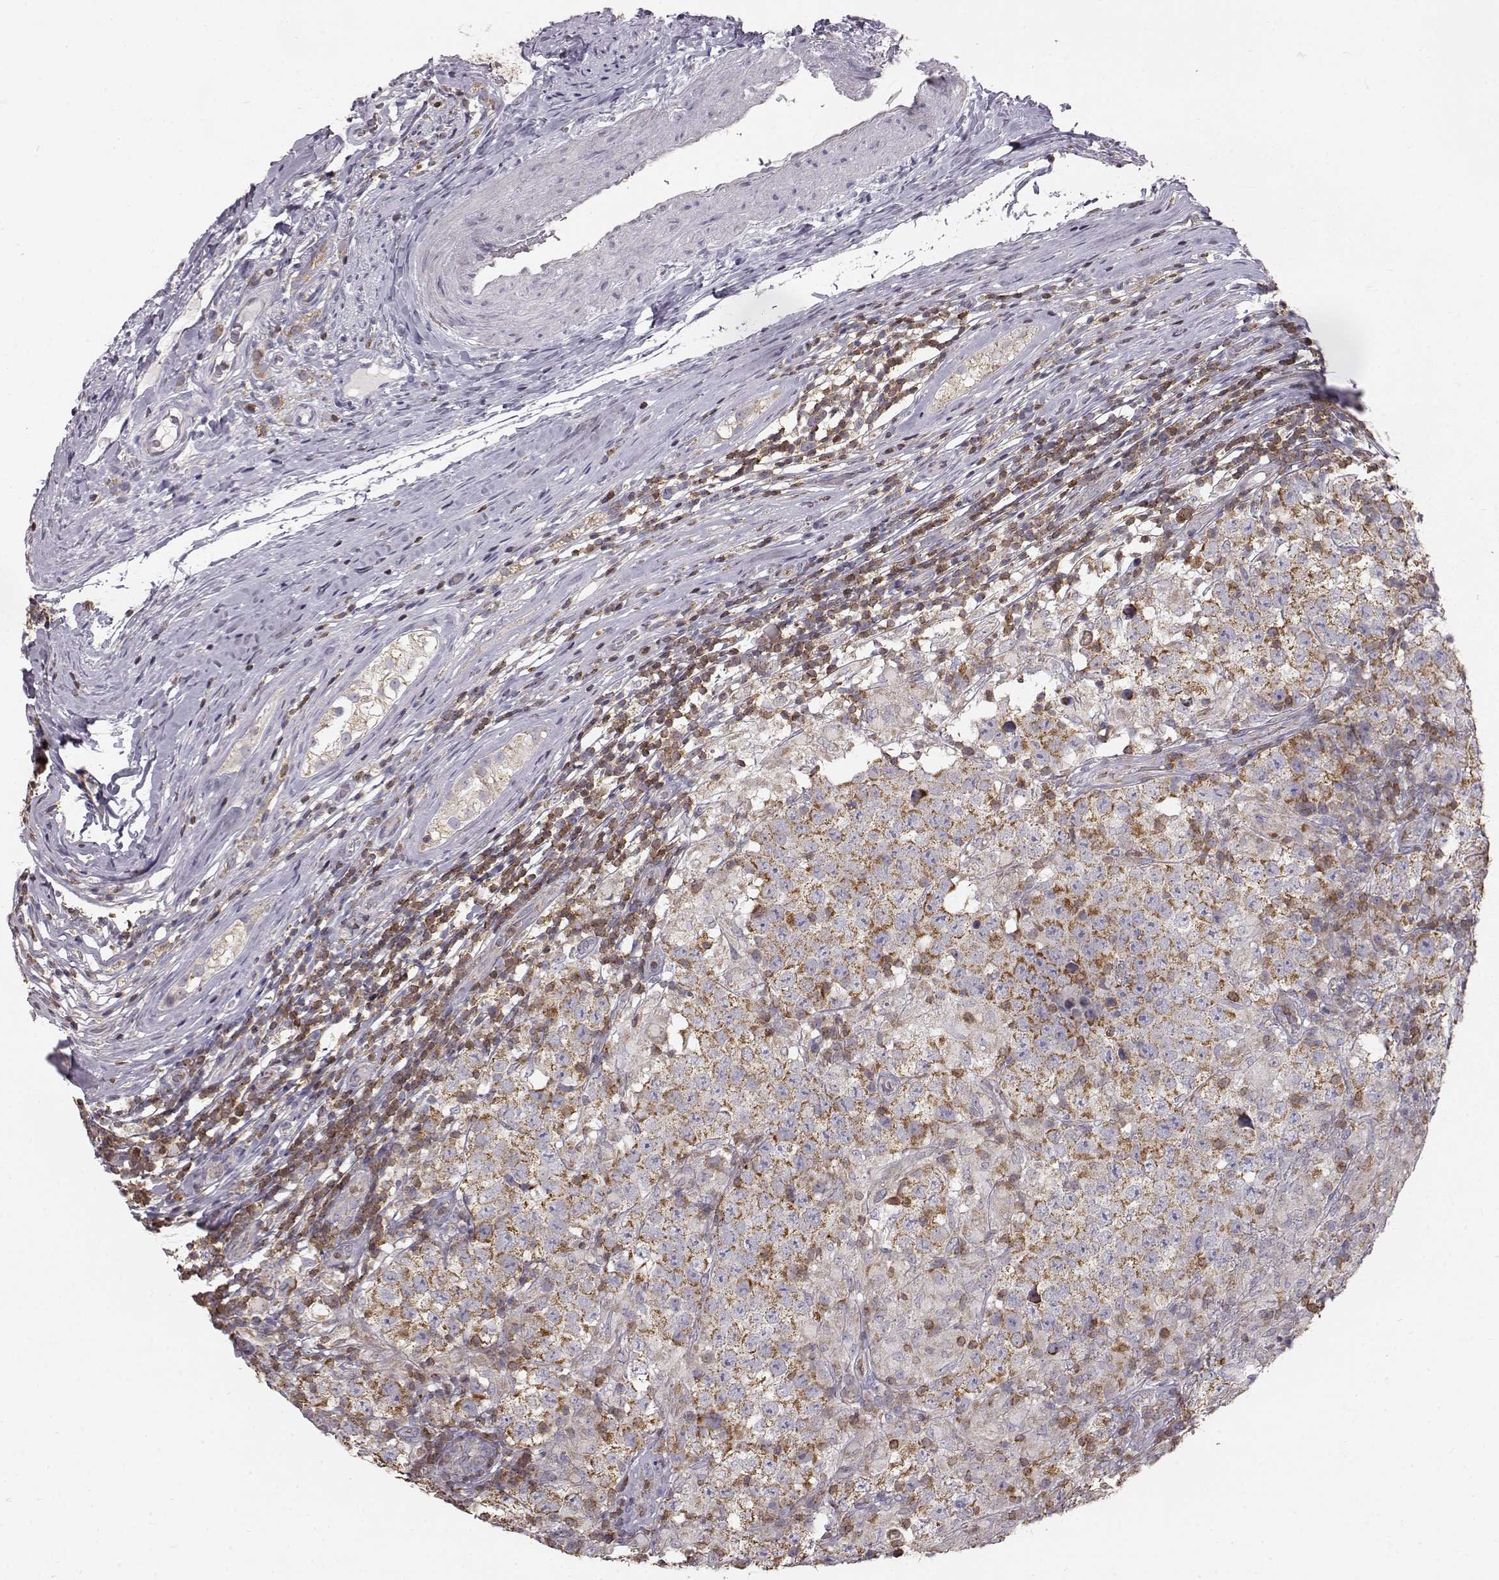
{"staining": {"intensity": "moderate", "quantity": ">75%", "location": "cytoplasmic/membranous"}, "tissue": "testis cancer", "cell_type": "Tumor cells", "image_type": "cancer", "snomed": [{"axis": "morphology", "description": "Seminoma, NOS"}, {"axis": "morphology", "description": "Carcinoma, Embryonal, NOS"}, {"axis": "topography", "description": "Testis"}], "caption": "Immunohistochemistry (IHC) photomicrograph of neoplastic tissue: testis cancer (embryonal carcinoma) stained using immunohistochemistry (IHC) demonstrates medium levels of moderate protein expression localized specifically in the cytoplasmic/membranous of tumor cells, appearing as a cytoplasmic/membranous brown color.", "gene": "GRAP2", "patient": {"sex": "male", "age": 41}}